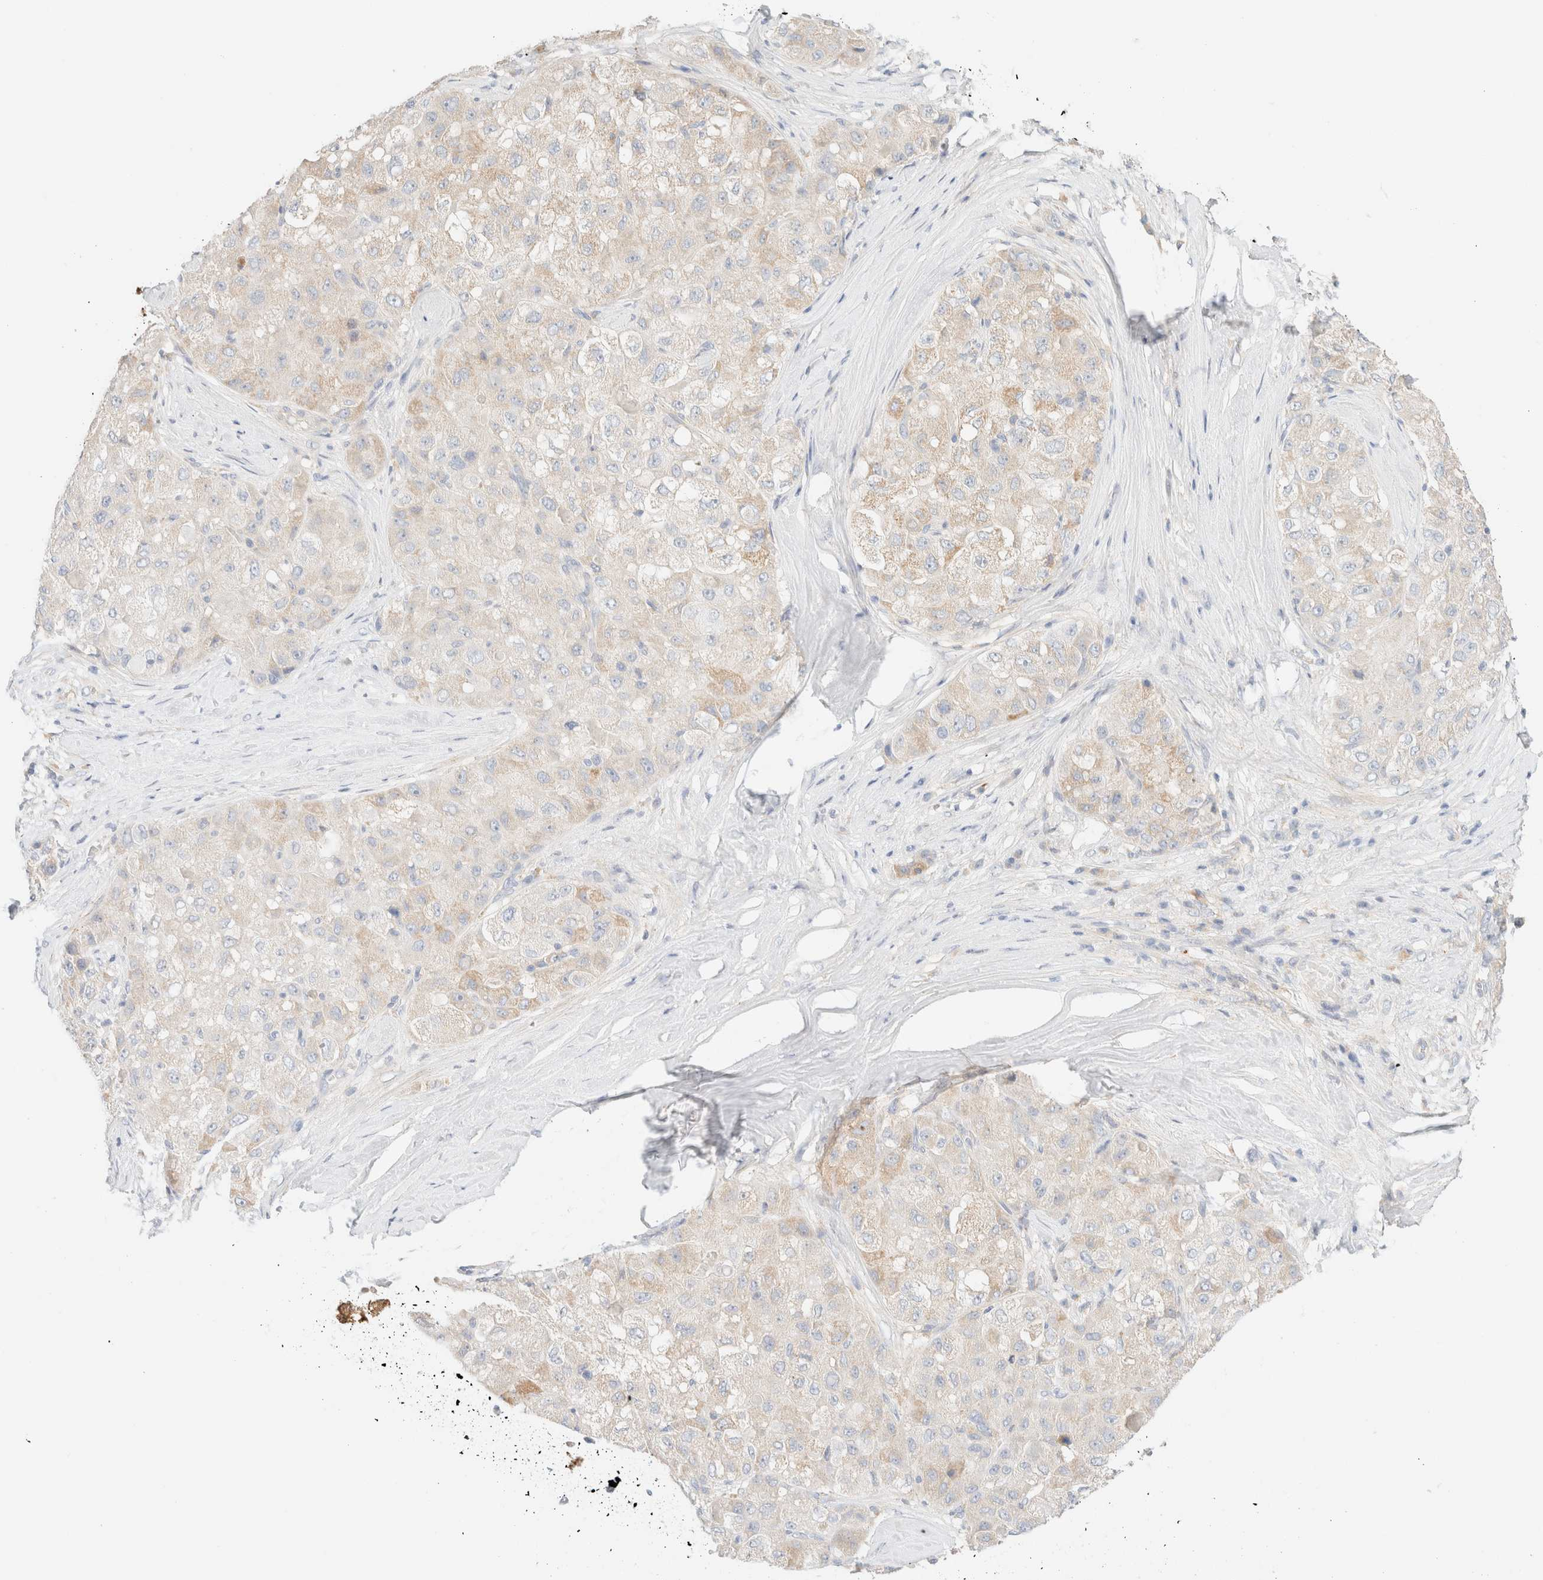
{"staining": {"intensity": "weak", "quantity": "25%-75%", "location": "cytoplasmic/membranous"}, "tissue": "liver cancer", "cell_type": "Tumor cells", "image_type": "cancer", "snomed": [{"axis": "morphology", "description": "Carcinoma, Hepatocellular, NOS"}, {"axis": "topography", "description": "Liver"}], "caption": "Human hepatocellular carcinoma (liver) stained with a protein marker shows weak staining in tumor cells.", "gene": "SARM1", "patient": {"sex": "male", "age": 80}}